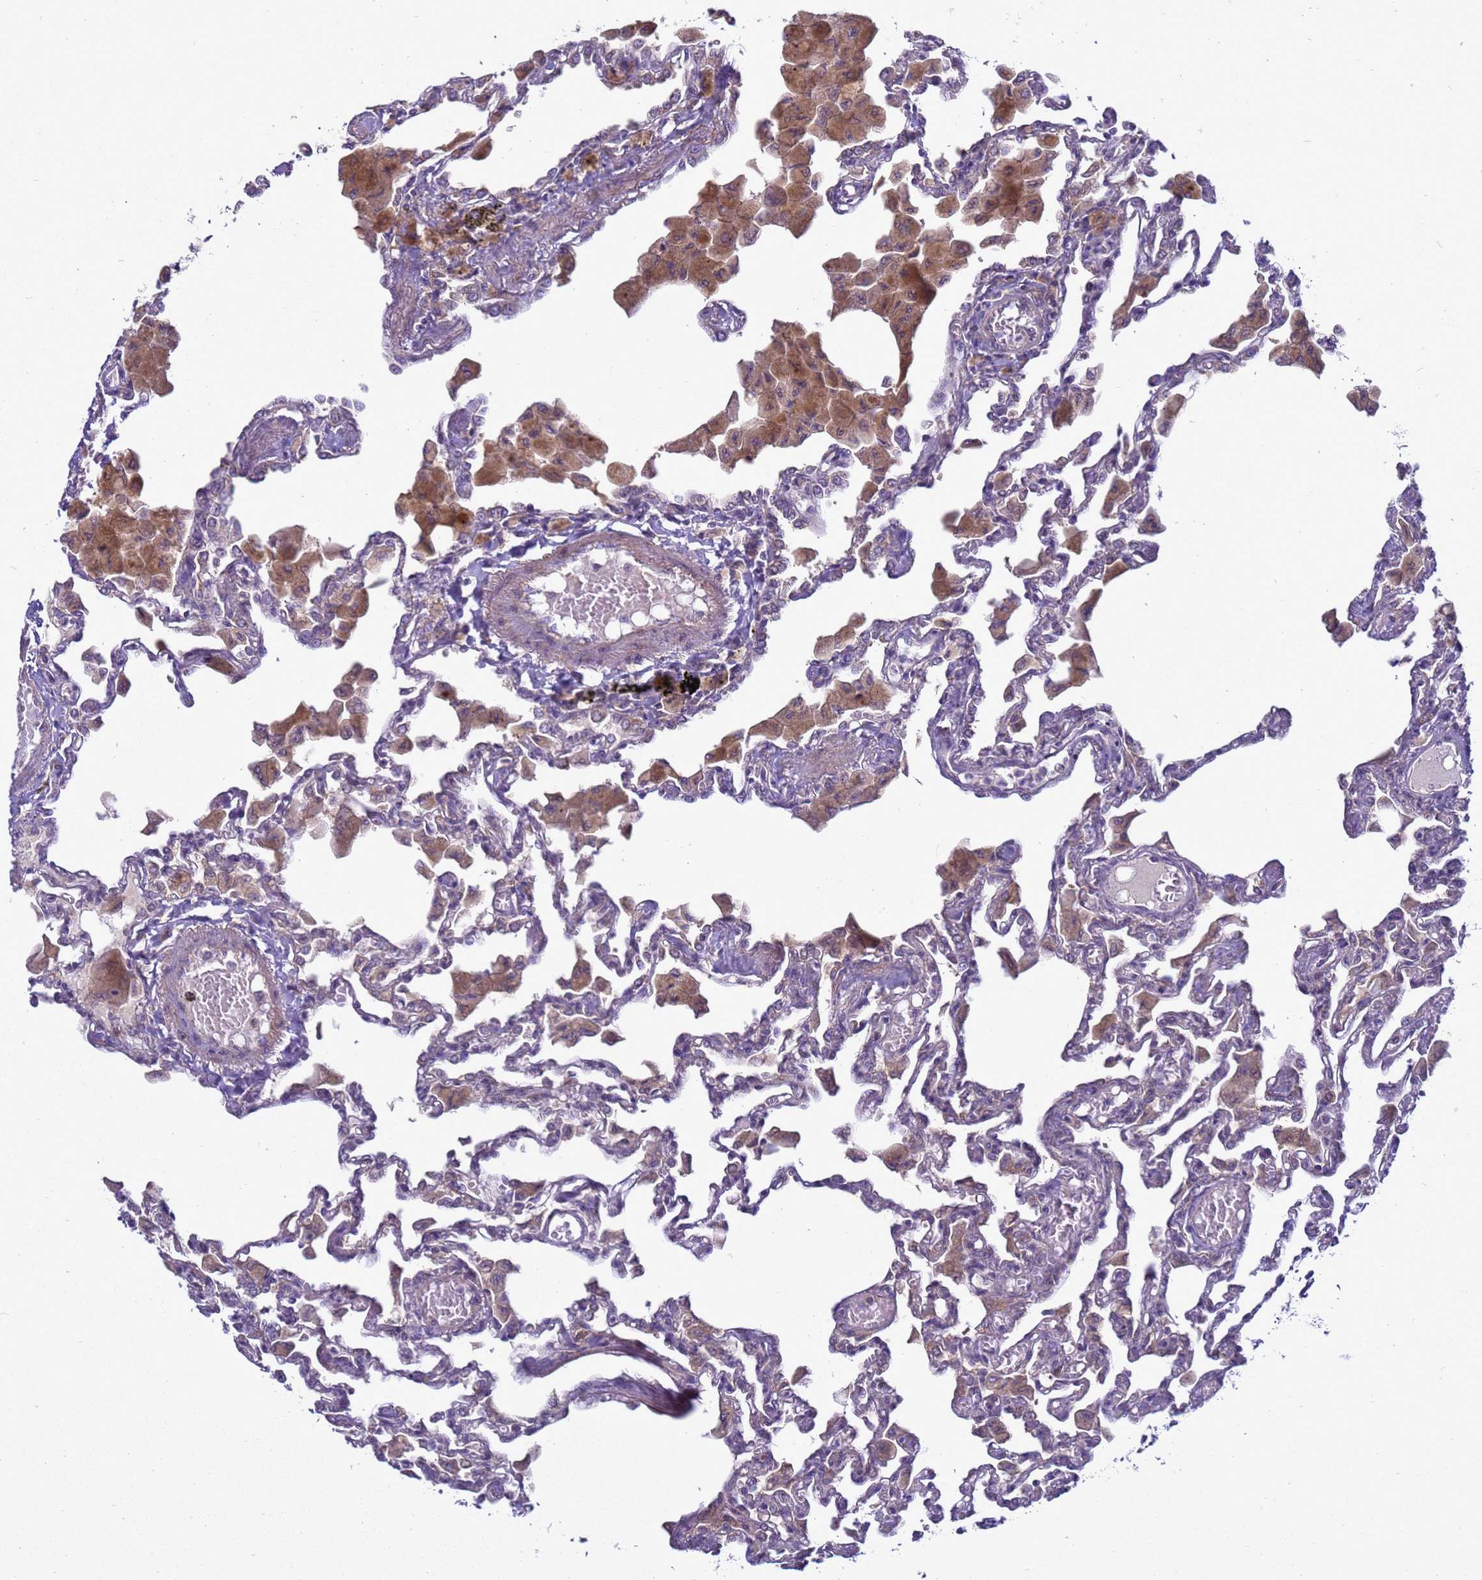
{"staining": {"intensity": "moderate", "quantity": "<25%", "location": "cytoplasmic/membranous"}, "tissue": "lung", "cell_type": "Alveolar cells", "image_type": "normal", "snomed": [{"axis": "morphology", "description": "Normal tissue, NOS"}, {"axis": "topography", "description": "Bronchus"}, {"axis": "topography", "description": "Lung"}], "caption": "Alveolar cells display low levels of moderate cytoplasmic/membranous positivity in approximately <25% of cells in benign human lung.", "gene": "MON1B", "patient": {"sex": "female", "age": 49}}